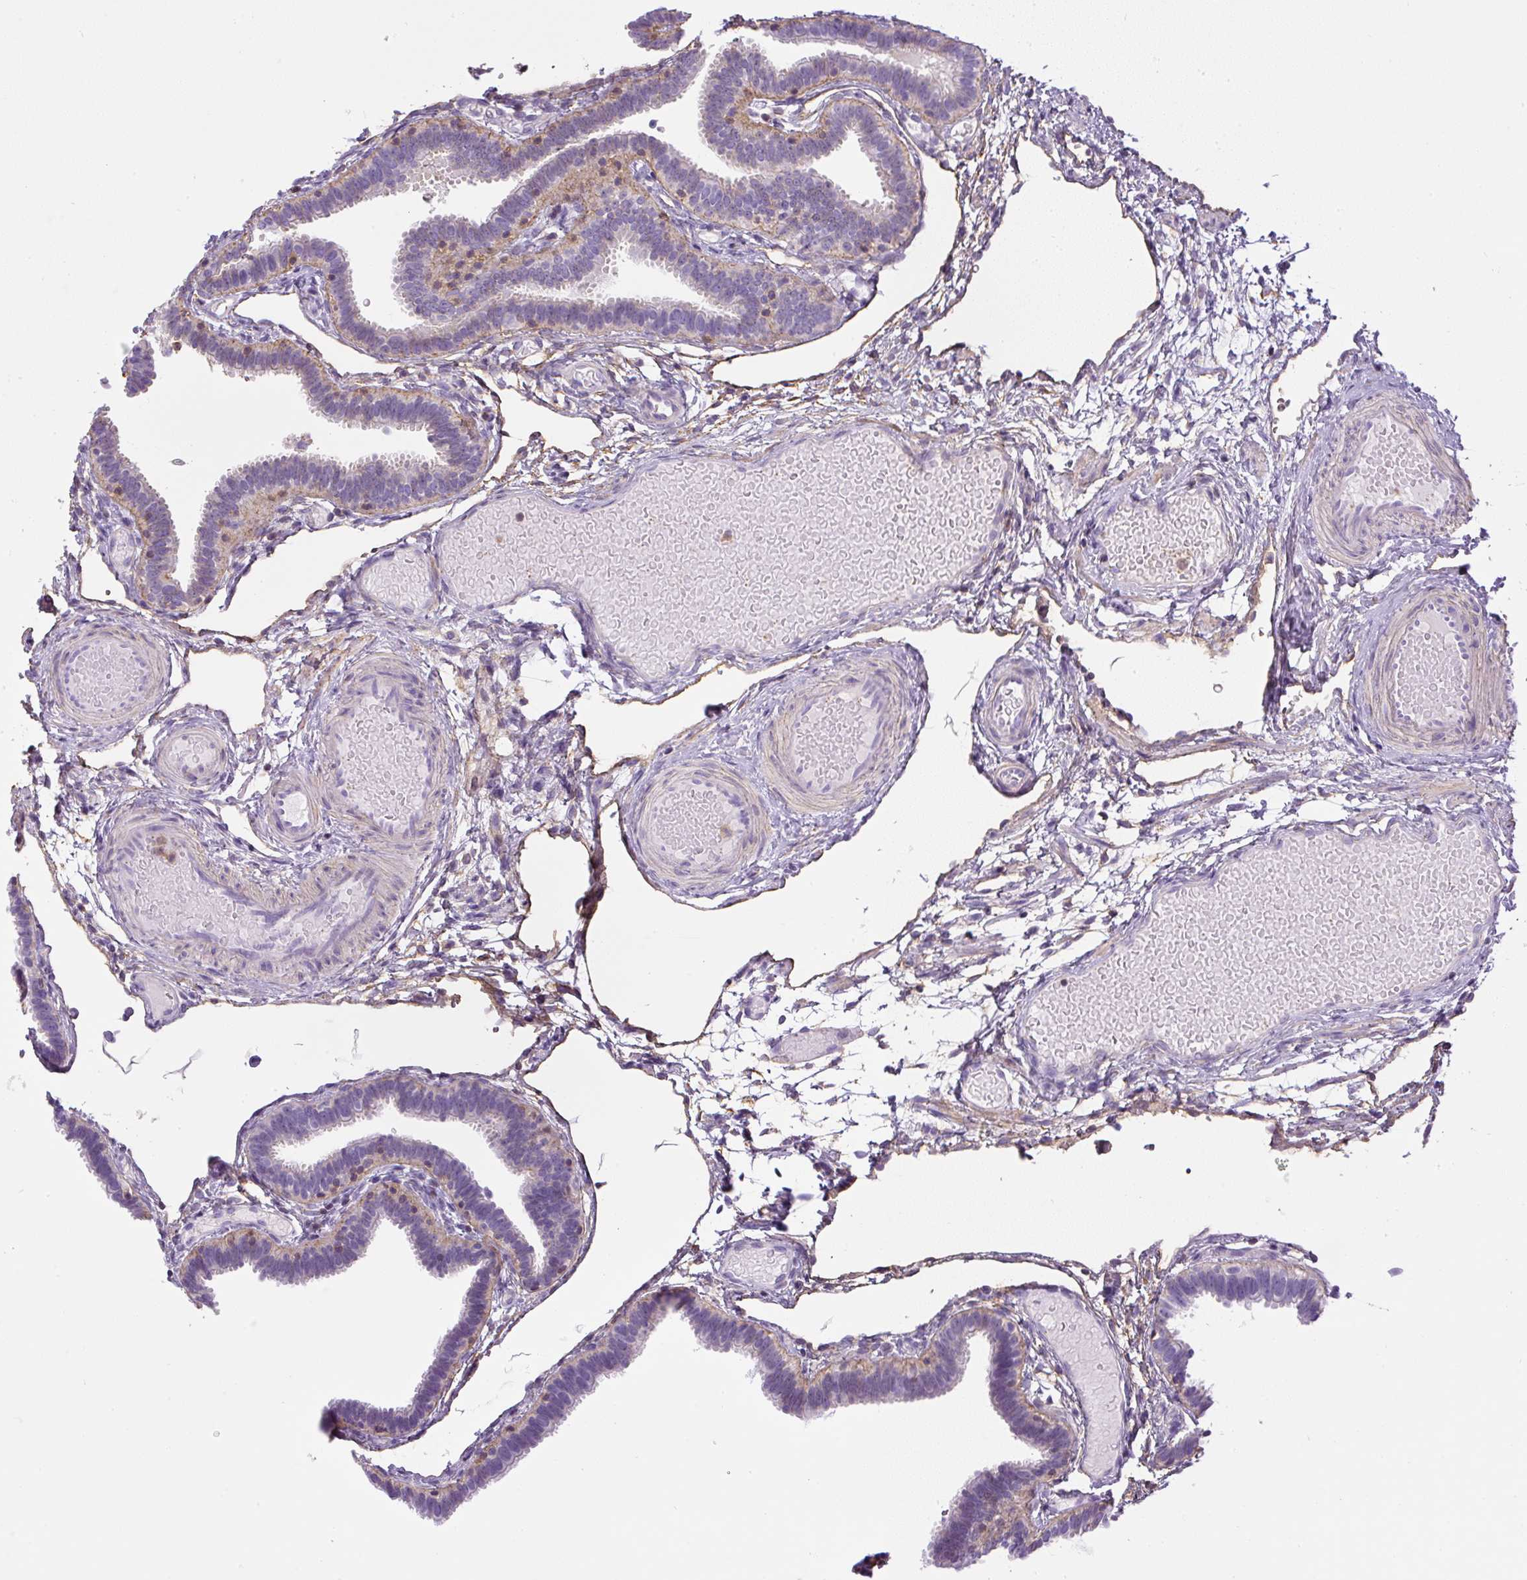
{"staining": {"intensity": "weak", "quantity": "25%-75%", "location": "cytoplasmic/membranous"}, "tissue": "fallopian tube", "cell_type": "Glandular cells", "image_type": "normal", "snomed": [{"axis": "morphology", "description": "Normal tissue, NOS"}, {"axis": "topography", "description": "Fallopian tube"}], "caption": "The photomicrograph shows a brown stain indicating the presence of a protein in the cytoplasmic/membranous of glandular cells in fallopian tube. (Brightfield microscopy of DAB IHC at high magnification).", "gene": "PIP5KL1", "patient": {"sex": "female", "age": 37}}